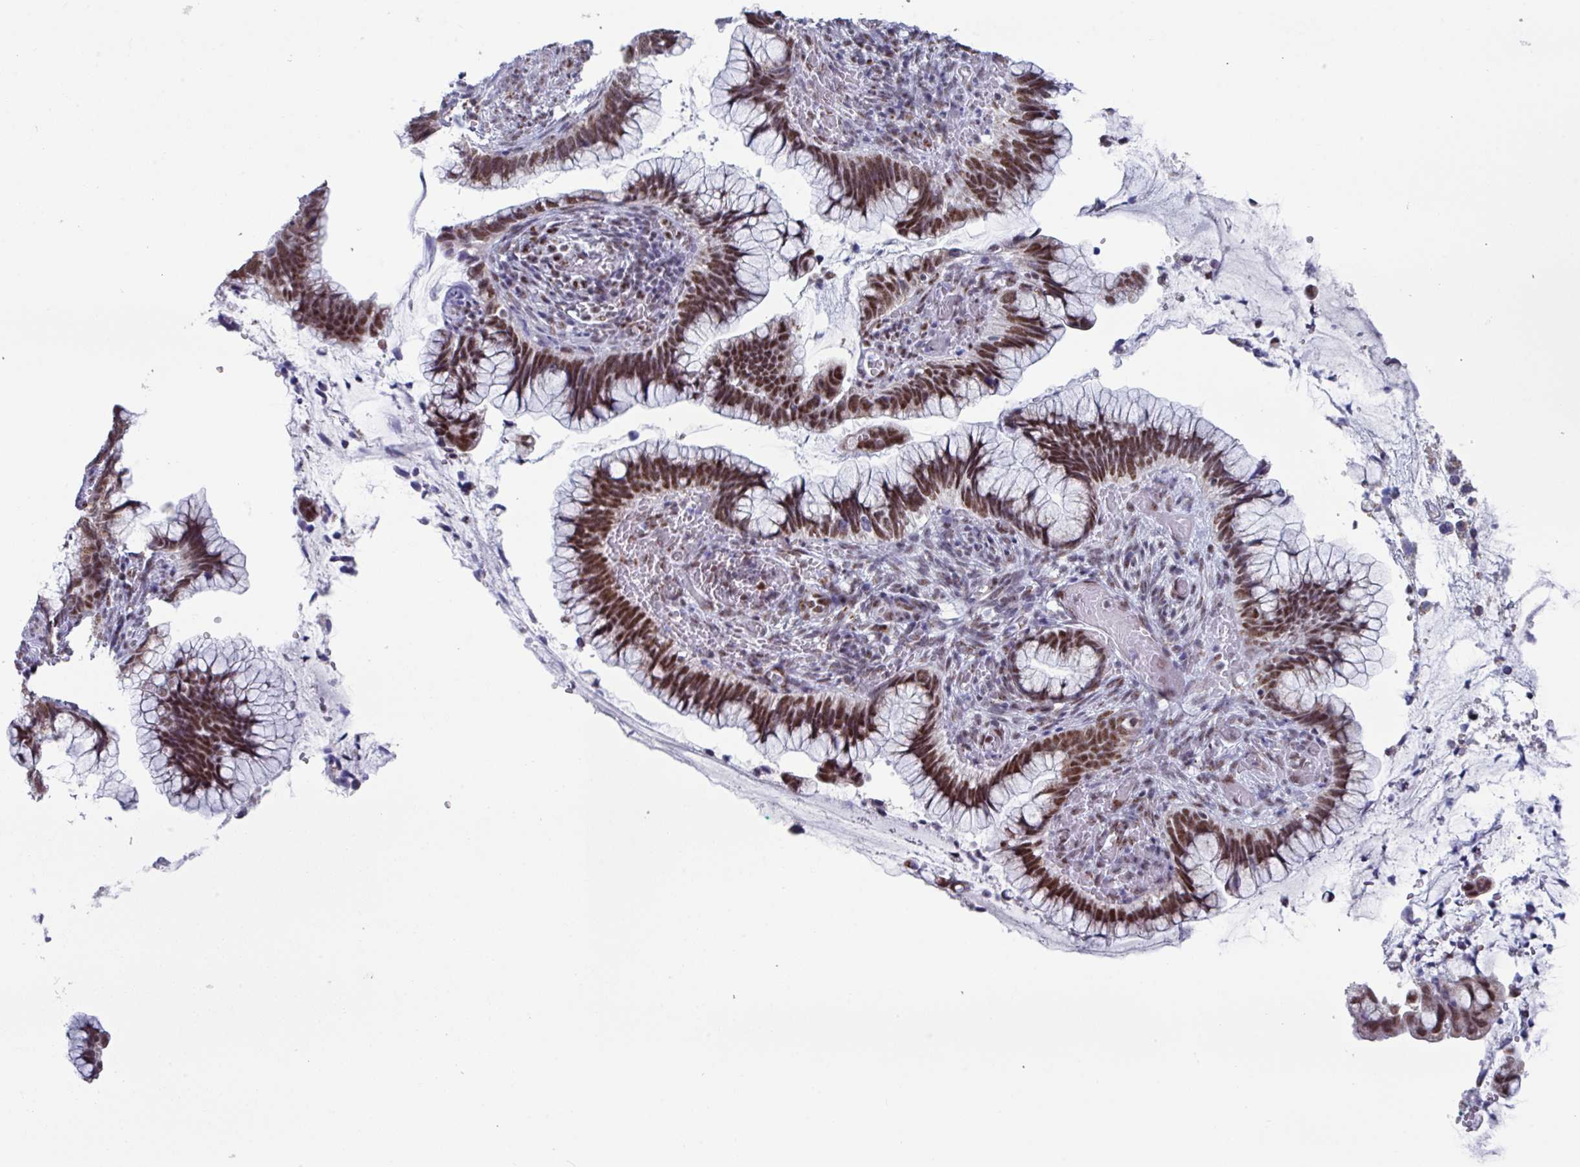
{"staining": {"intensity": "strong", "quantity": ">75%", "location": "nuclear"}, "tissue": "cervical cancer", "cell_type": "Tumor cells", "image_type": "cancer", "snomed": [{"axis": "morphology", "description": "Adenocarcinoma, NOS"}, {"axis": "topography", "description": "Cervix"}], "caption": "Immunohistochemical staining of human cervical cancer exhibits high levels of strong nuclear protein positivity in approximately >75% of tumor cells. The protein is shown in brown color, while the nuclei are stained blue.", "gene": "PUF60", "patient": {"sex": "female", "age": 44}}